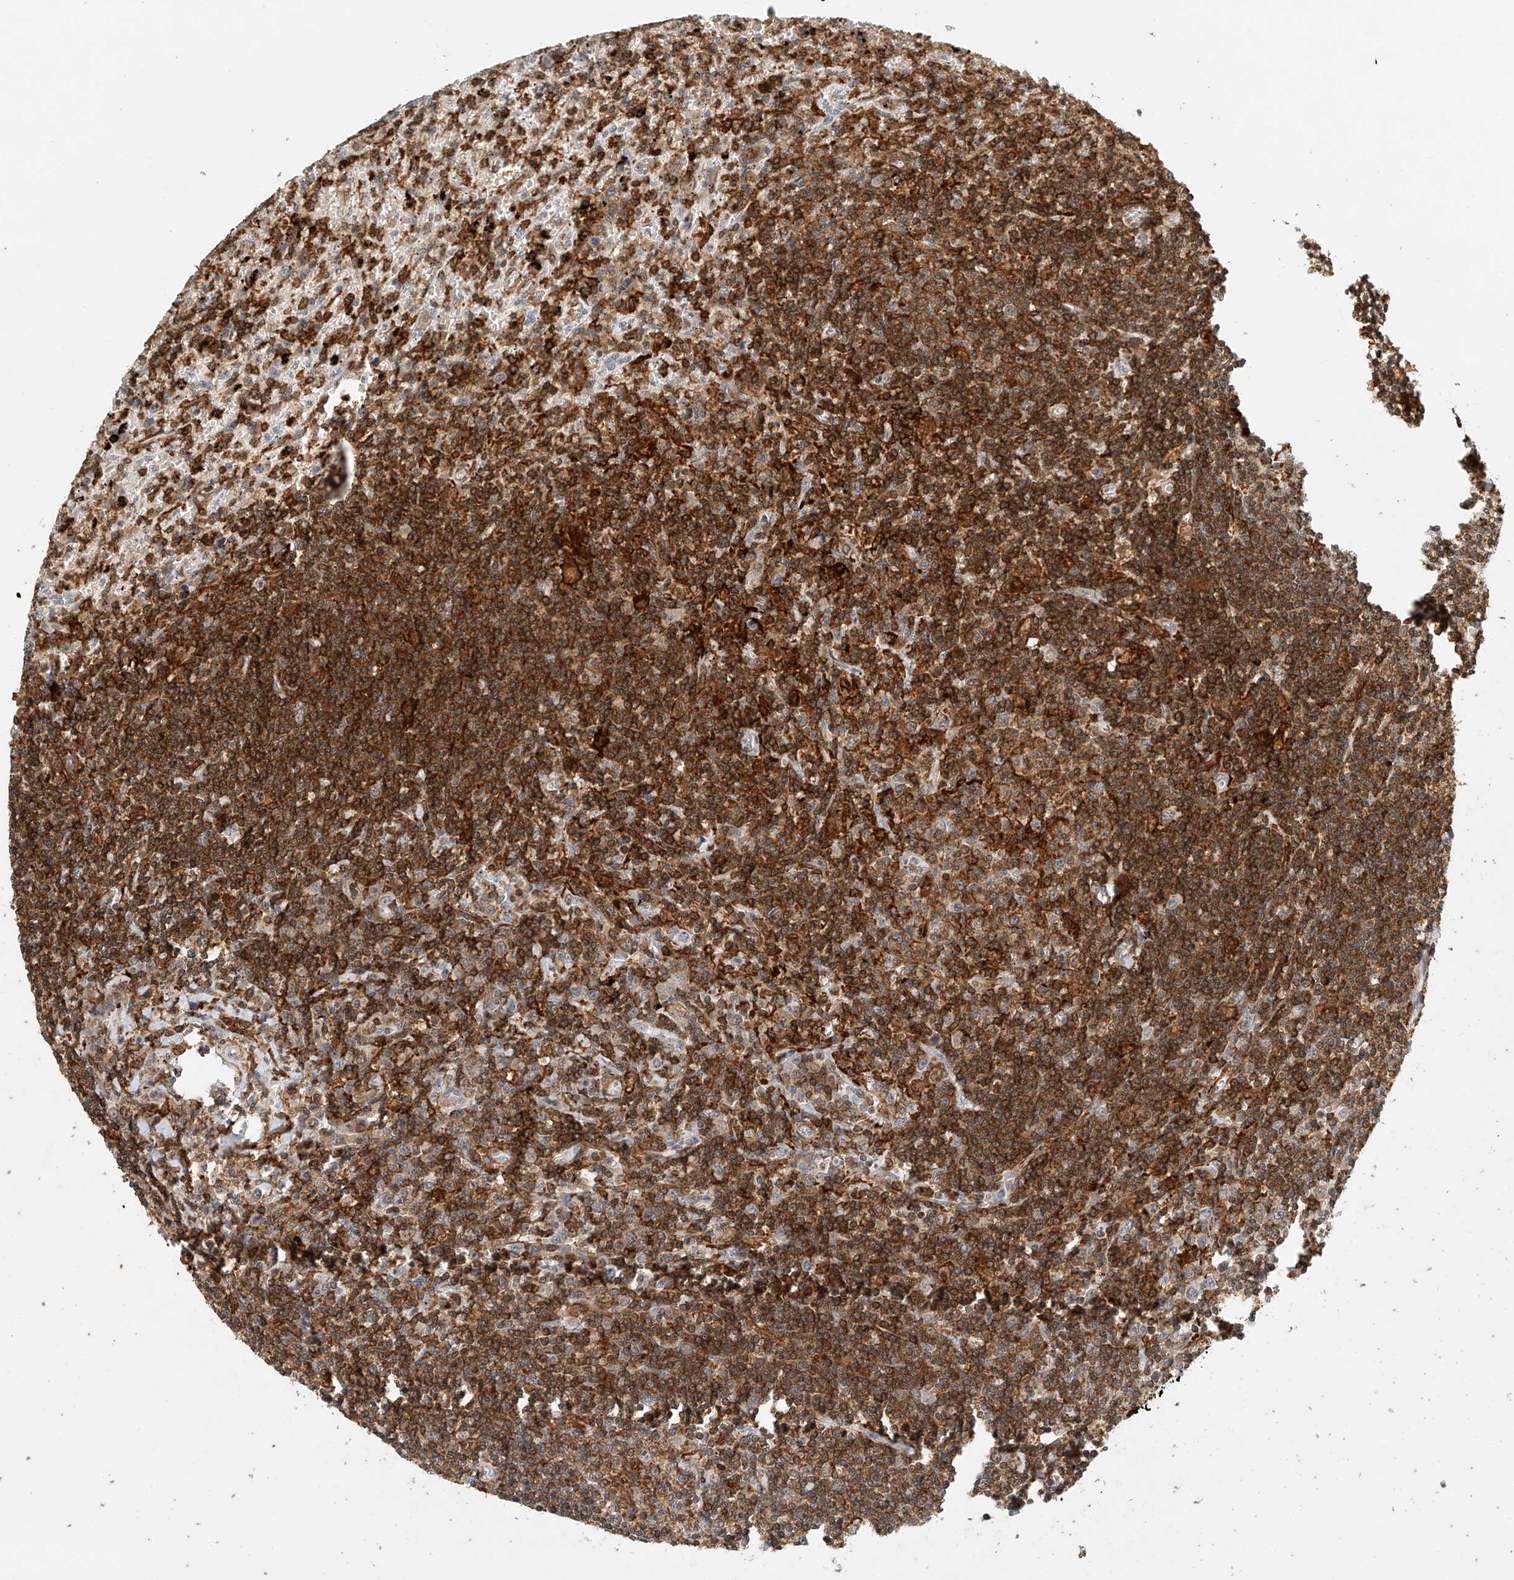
{"staining": {"intensity": "strong", "quantity": ">75%", "location": "cytoplasmic/membranous"}, "tissue": "lymphoma", "cell_type": "Tumor cells", "image_type": "cancer", "snomed": [{"axis": "morphology", "description": "Malignant lymphoma, non-Hodgkin's type, Low grade"}, {"axis": "topography", "description": "Spleen"}], "caption": "Human malignant lymphoma, non-Hodgkin's type (low-grade) stained with a brown dye displays strong cytoplasmic/membranous positive staining in about >75% of tumor cells.", "gene": "MICAL1", "patient": {"sex": "male", "age": 76}}